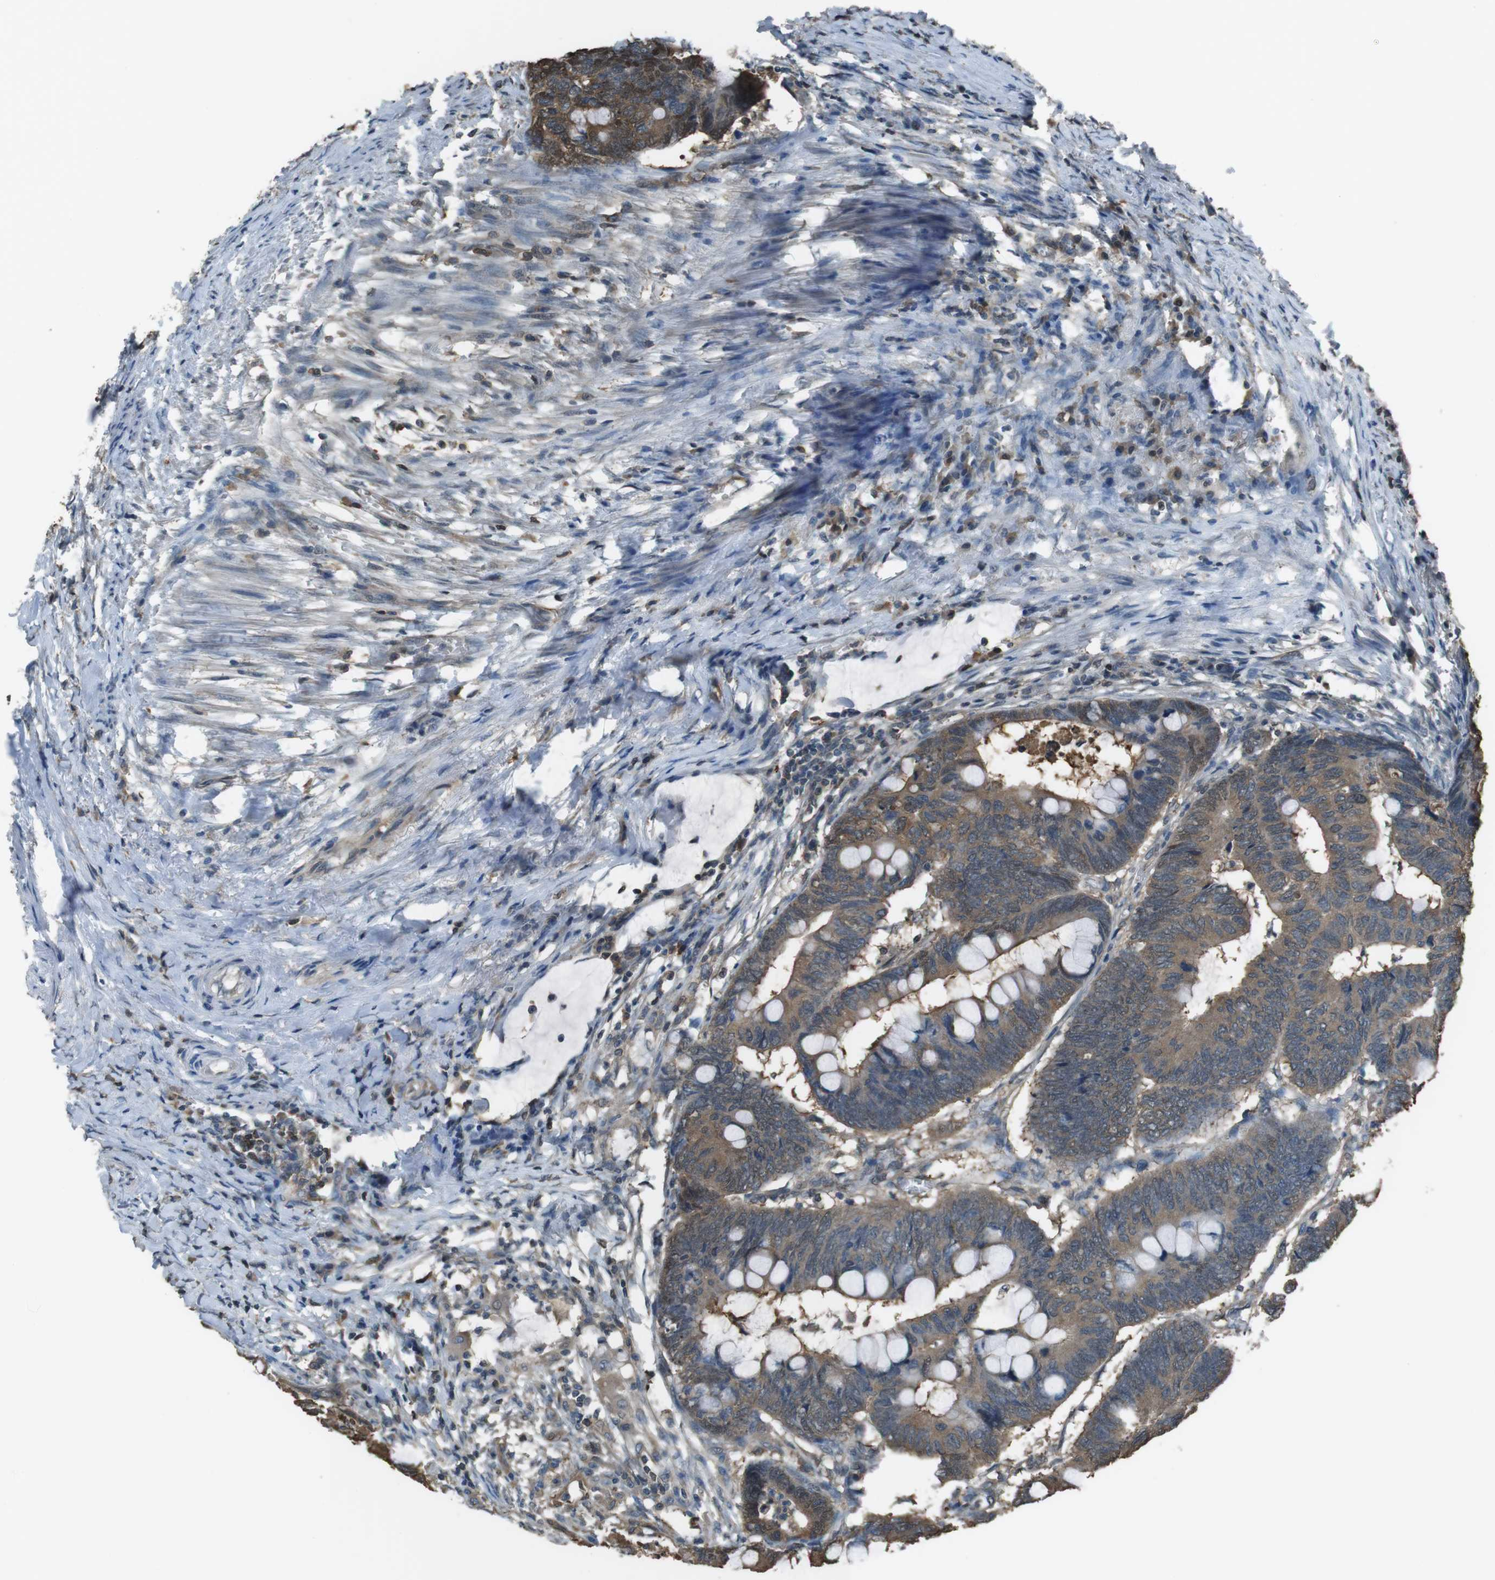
{"staining": {"intensity": "moderate", "quantity": ">75%", "location": "cytoplasmic/membranous"}, "tissue": "colorectal cancer", "cell_type": "Tumor cells", "image_type": "cancer", "snomed": [{"axis": "morphology", "description": "Normal tissue, NOS"}, {"axis": "morphology", "description": "Adenocarcinoma, NOS"}, {"axis": "topography", "description": "Rectum"}, {"axis": "topography", "description": "Peripheral nerve tissue"}], "caption": "IHC staining of colorectal cancer (adenocarcinoma), which exhibits medium levels of moderate cytoplasmic/membranous expression in approximately >75% of tumor cells indicating moderate cytoplasmic/membranous protein staining. The staining was performed using DAB (3,3'-diaminobenzidine) (brown) for protein detection and nuclei were counterstained in hematoxylin (blue).", "gene": "TWSG1", "patient": {"sex": "male", "age": 92}}